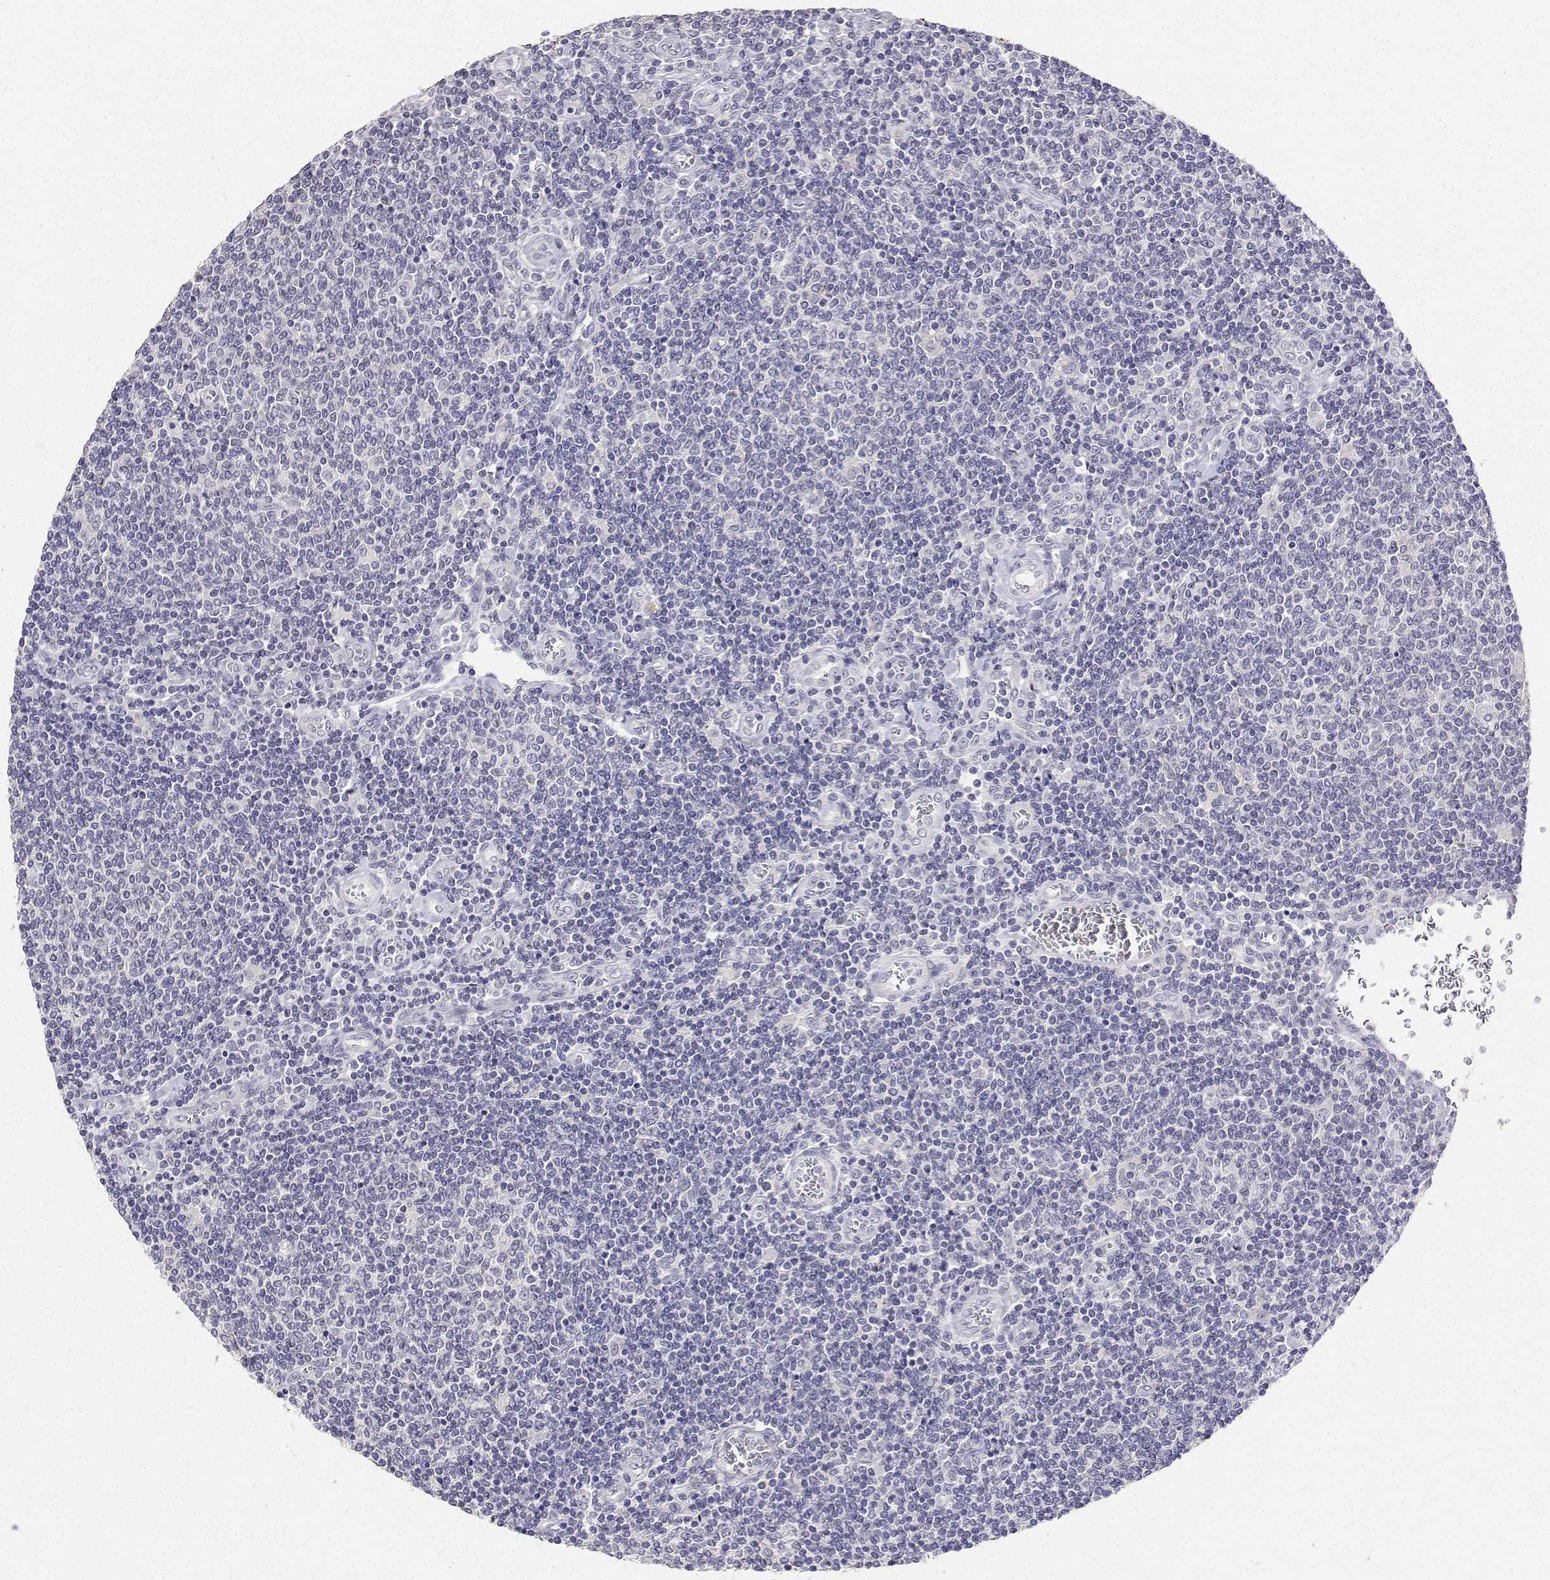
{"staining": {"intensity": "negative", "quantity": "none", "location": "none"}, "tissue": "lymphoma", "cell_type": "Tumor cells", "image_type": "cancer", "snomed": [{"axis": "morphology", "description": "Malignant lymphoma, non-Hodgkin's type, Low grade"}, {"axis": "topography", "description": "Lymph node"}], "caption": "Tumor cells show no significant staining in lymphoma. The staining was performed using DAB (3,3'-diaminobenzidine) to visualize the protein expression in brown, while the nuclei were stained in blue with hematoxylin (Magnification: 20x).", "gene": "PAEP", "patient": {"sex": "male", "age": 52}}